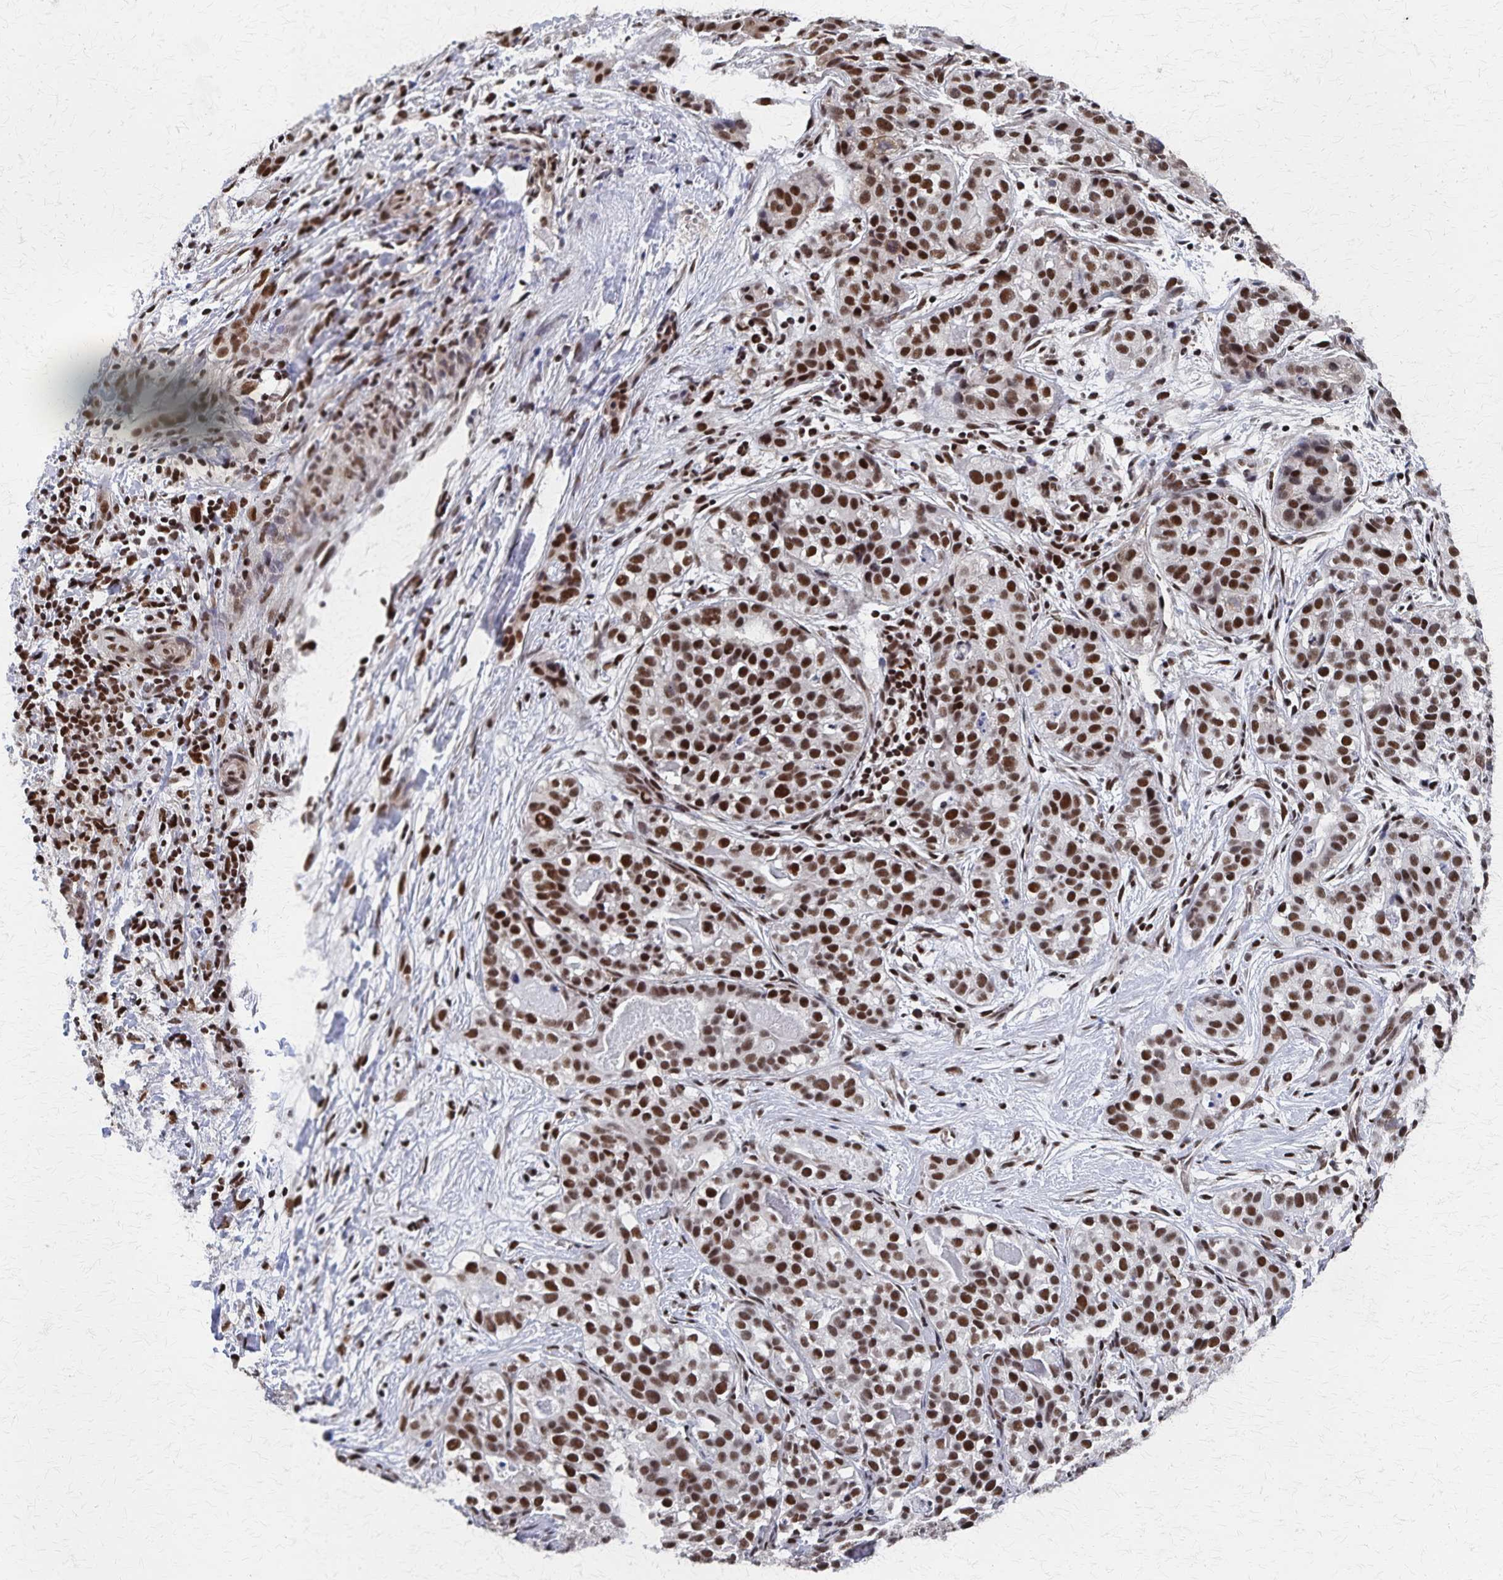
{"staining": {"intensity": "moderate", "quantity": ">75%", "location": "nuclear"}, "tissue": "liver cancer", "cell_type": "Tumor cells", "image_type": "cancer", "snomed": [{"axis": "morphology", "description": "Cholangiocarcinoma"}, {"axis": "topography", "description": "Liver"}], "caption": "Liver cholangiocarcinoma tissue shows moderate nuclear positivity in approximately >75% of tumor cells, visualized by immunohistochemistry.", "gene": "GTF2B", "patient": {"sex": "male", "age": 56}}